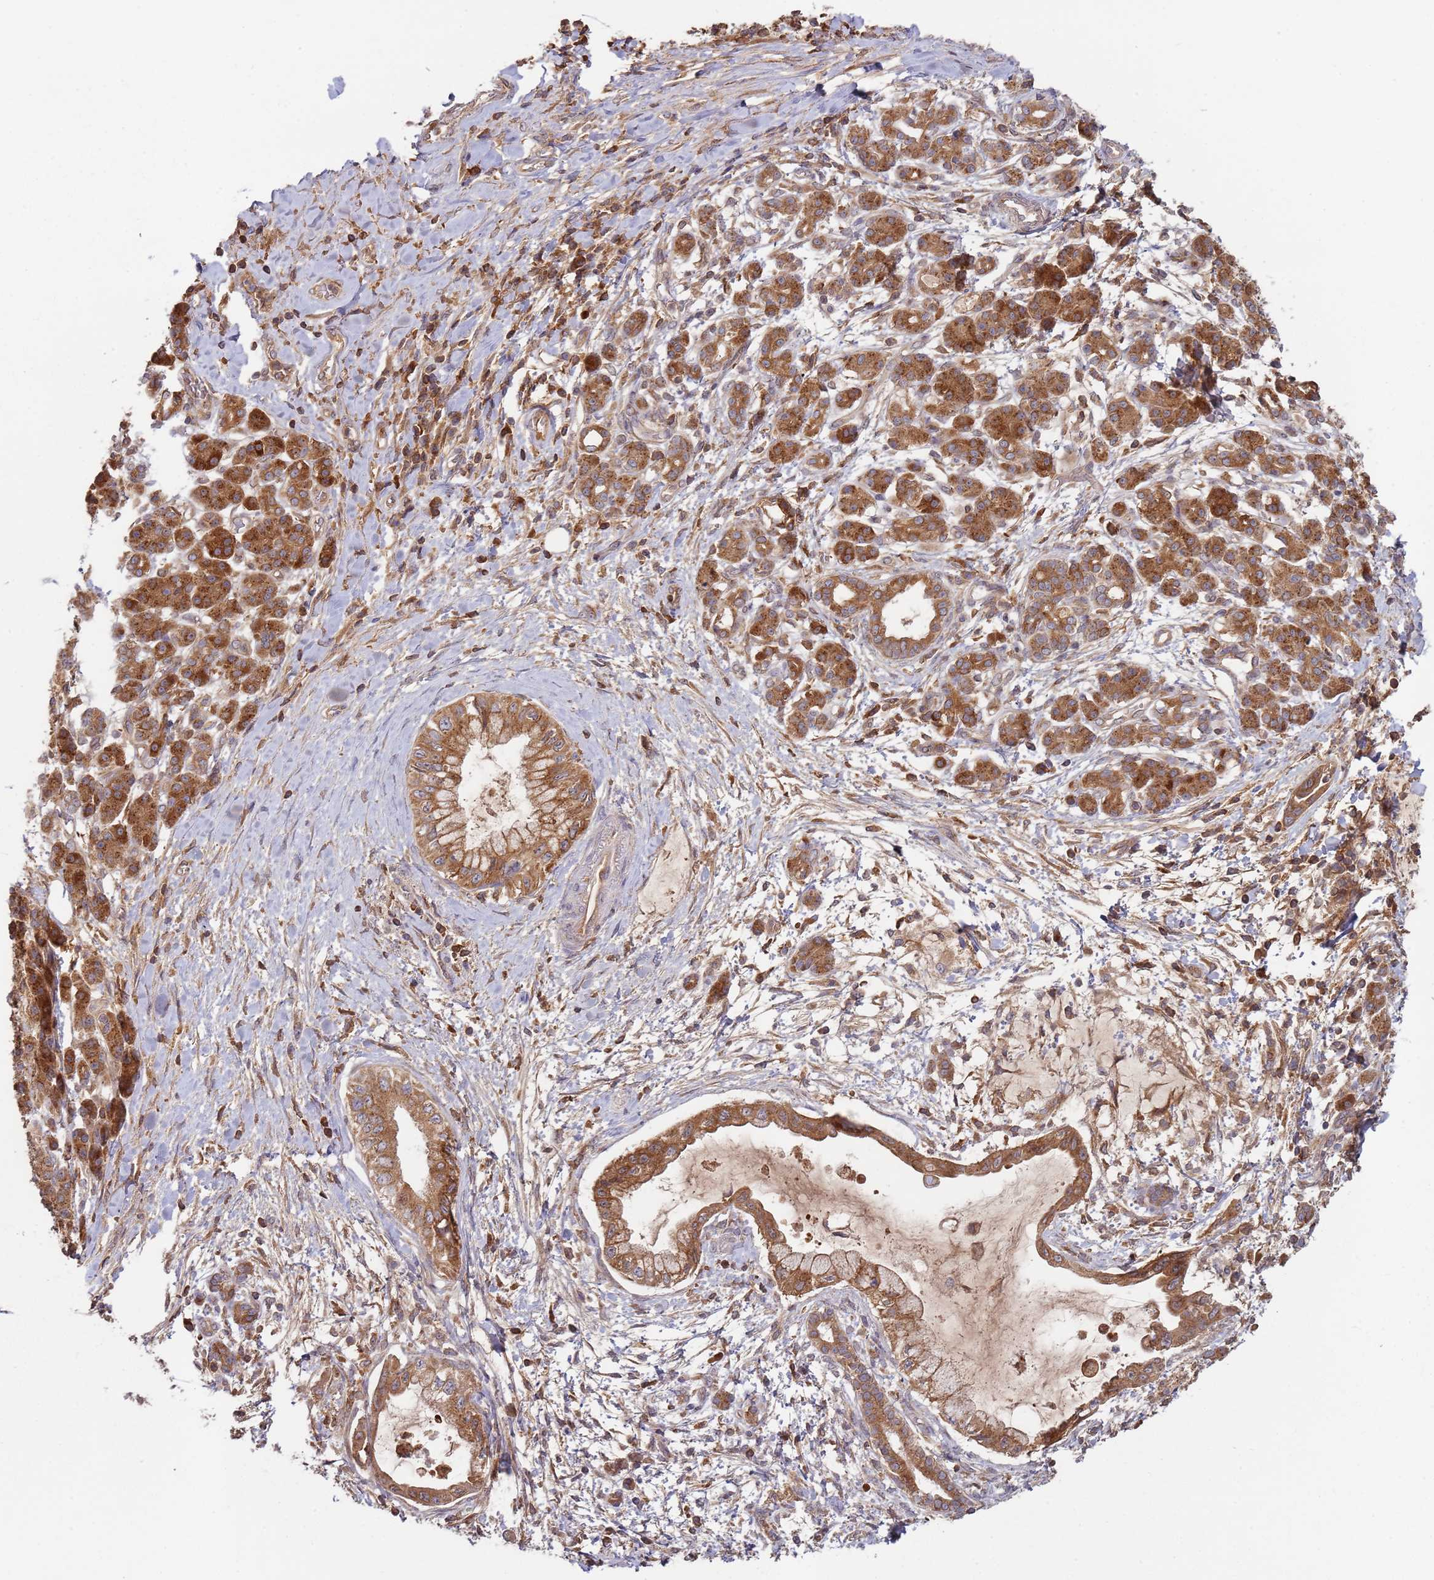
{"staining": {"intensity": "moderate", "quantity": ">75%", "location": "cytoplasmic/membranous"}, "tissue": "pancreatic cancer", "cell_type": "Tumor cells", "image_type": "cancer", "snomed": [{"axis": "morphology", "description": "Adenocarcinoma, NOS"}, {"axis": "topography", "description": "Pancreas"}], "caption": "Immunohistochemical staining of pancreatic cancer (adenocarcinoma) shows medium levels of moderate cytoplasmic/membranous staining in about >75% of tumor cells.", "gene": "OR5A2", "patient": {"sex": "male", "age": 48}}